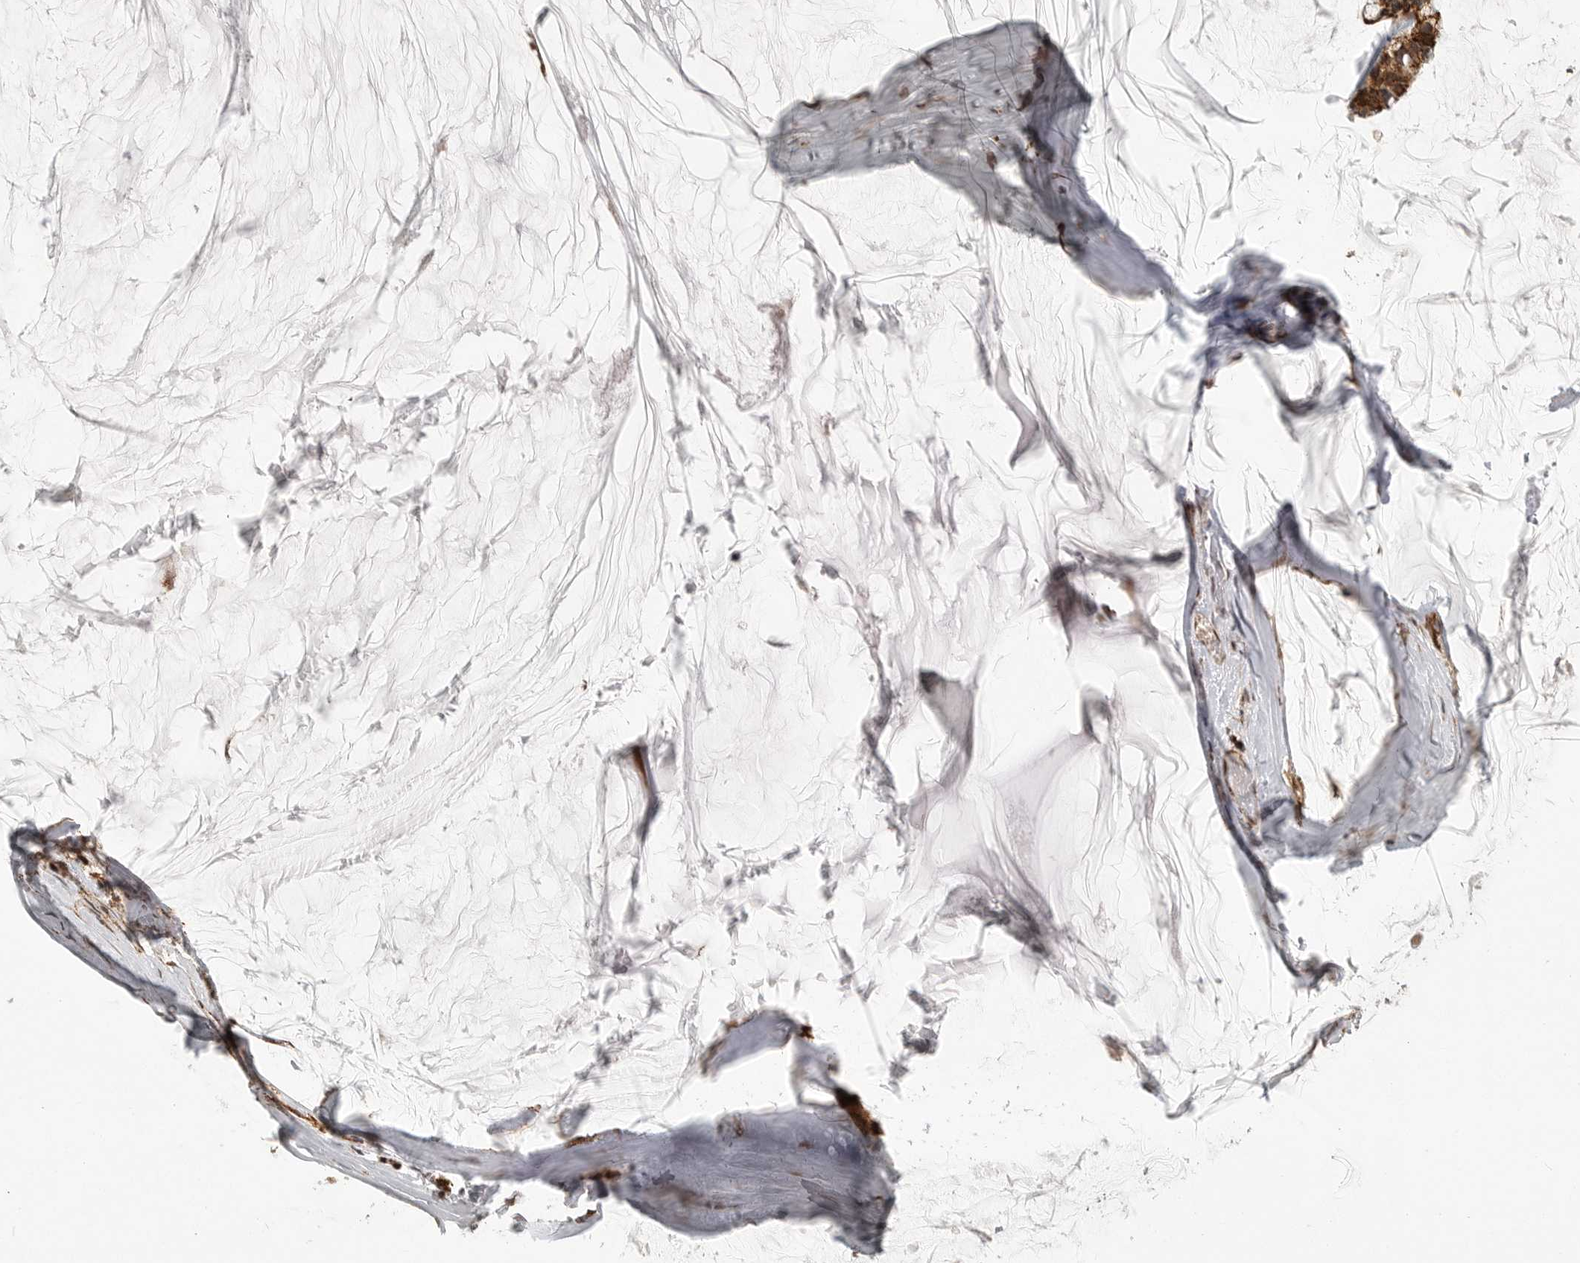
{"staining": {"intensity": "strong", "quantity": ">75%", "location": "cytoplasmic/membranous"}, "tissue": "ovarian cancer", "cell_type": "Tumor cells", "image_type": "cancer", "snomed": [{"axis": "morphology", "description": "Cystadenocarcinoma, mucinous, NOS"}, {"axis": "topography", "description": "Ovary"}], "caption": "Brown immunohistochemical staining in human ovarian mucinous cystadenocarcinoma shows strong cytoplasmic/membranous positivity in about >75% of tumor cells.", "gene": "NARS2", "patient": {"sex": "female", "age": 39}}